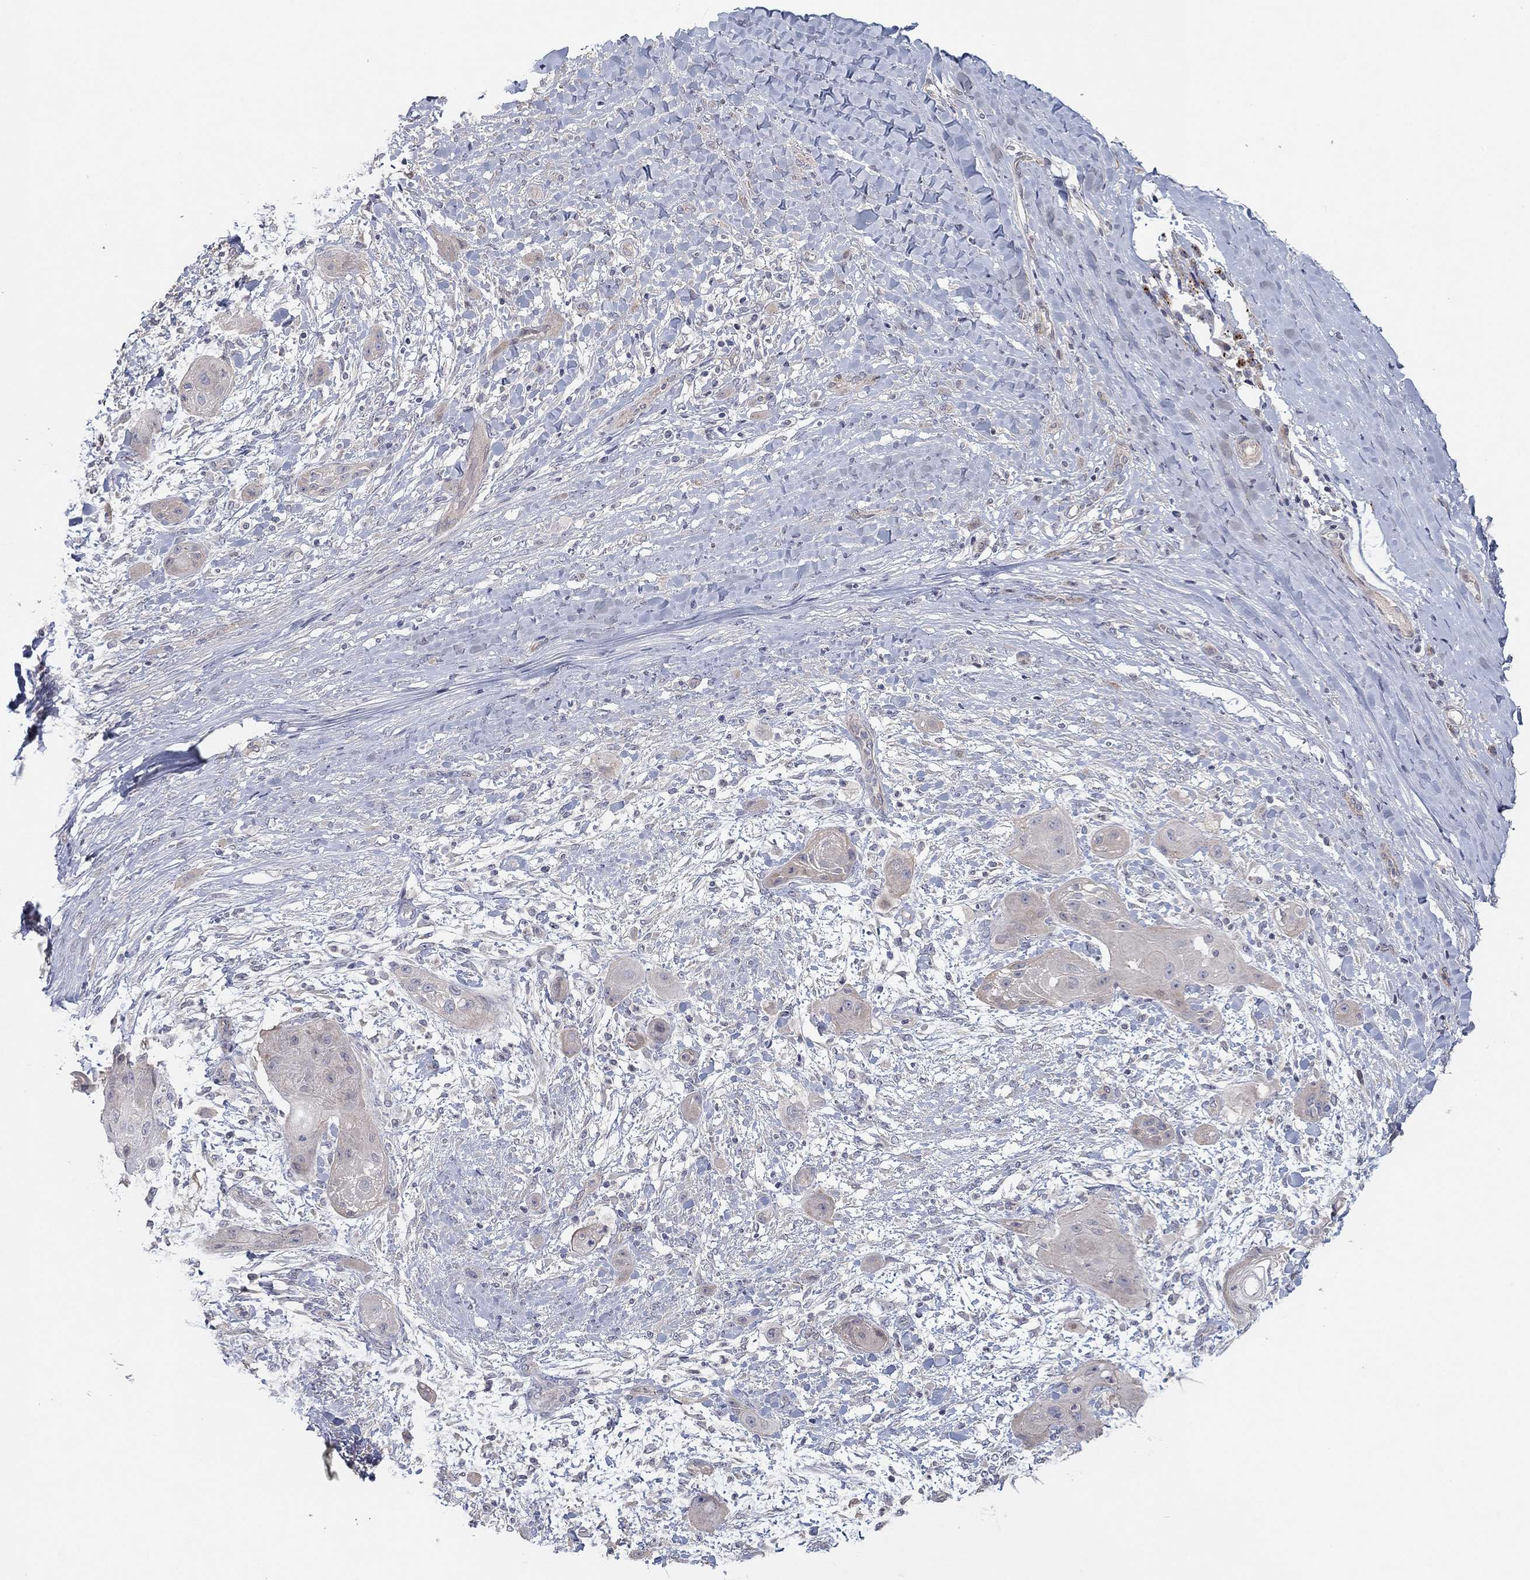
{"staining": {"intensity": "negative", "quantity": "none", "location": "none"}, "tissue": "skin cancer", "cell_type": "Tumor cells", "image_type": "cancer", "snomed": [{"axis": "morphology", "description": "Squamous cell carcinoma, NOS"}, {"axis": "topography", "description": "Skin"}], "caption": "Immunohistochemistry micrograph of human skin cancer (squamous cell carcinoma) stained for a protein (brown), which reveals no staining in tumor cells. (Immunohistochemistry (ihc), brightfield microscopy, high magnification).", "gene": "AMN1", "patient": {"sex": "male", "age": 62}}